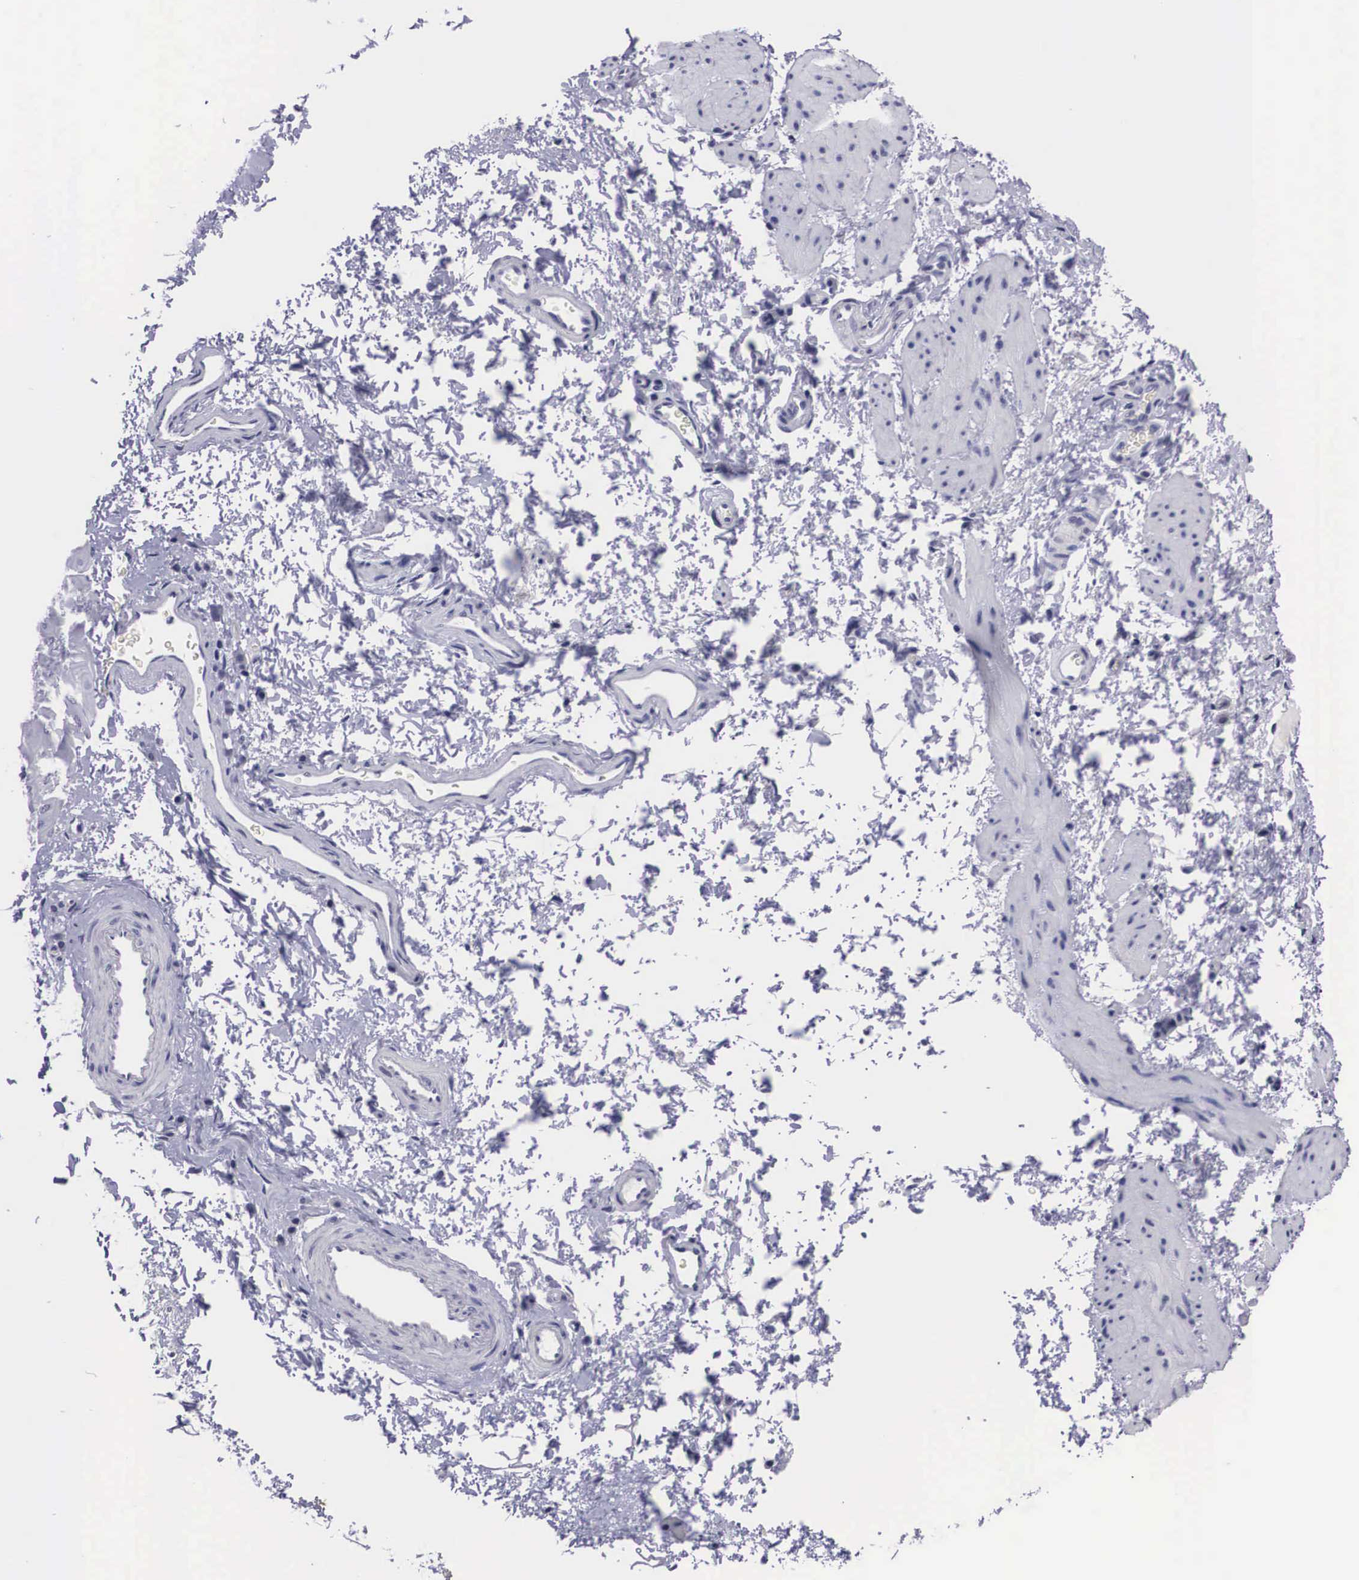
{"staining": {"intensity": "negative", "quantity": "none", "location": "none"}, "tissue": "esophagus", "cell_type": "Squamous epithelial cells", "image_type": "normal", "snomed": [{"axis": "morphology", "description": "Normal tissue, NOS"}, {"axis": "topography", "description": "Esophagus"}], "caption": "Normal esophagus was stained to show a protein in brown. There is no significant staining in squamous epithelial cells. (DAB (3,3'-diaminobenzidine) immunohistochemistry (IHC) with hematoxylin counter stain).", "gene": "C22orf31", "patient": {"sex": "female", "age": 61}}